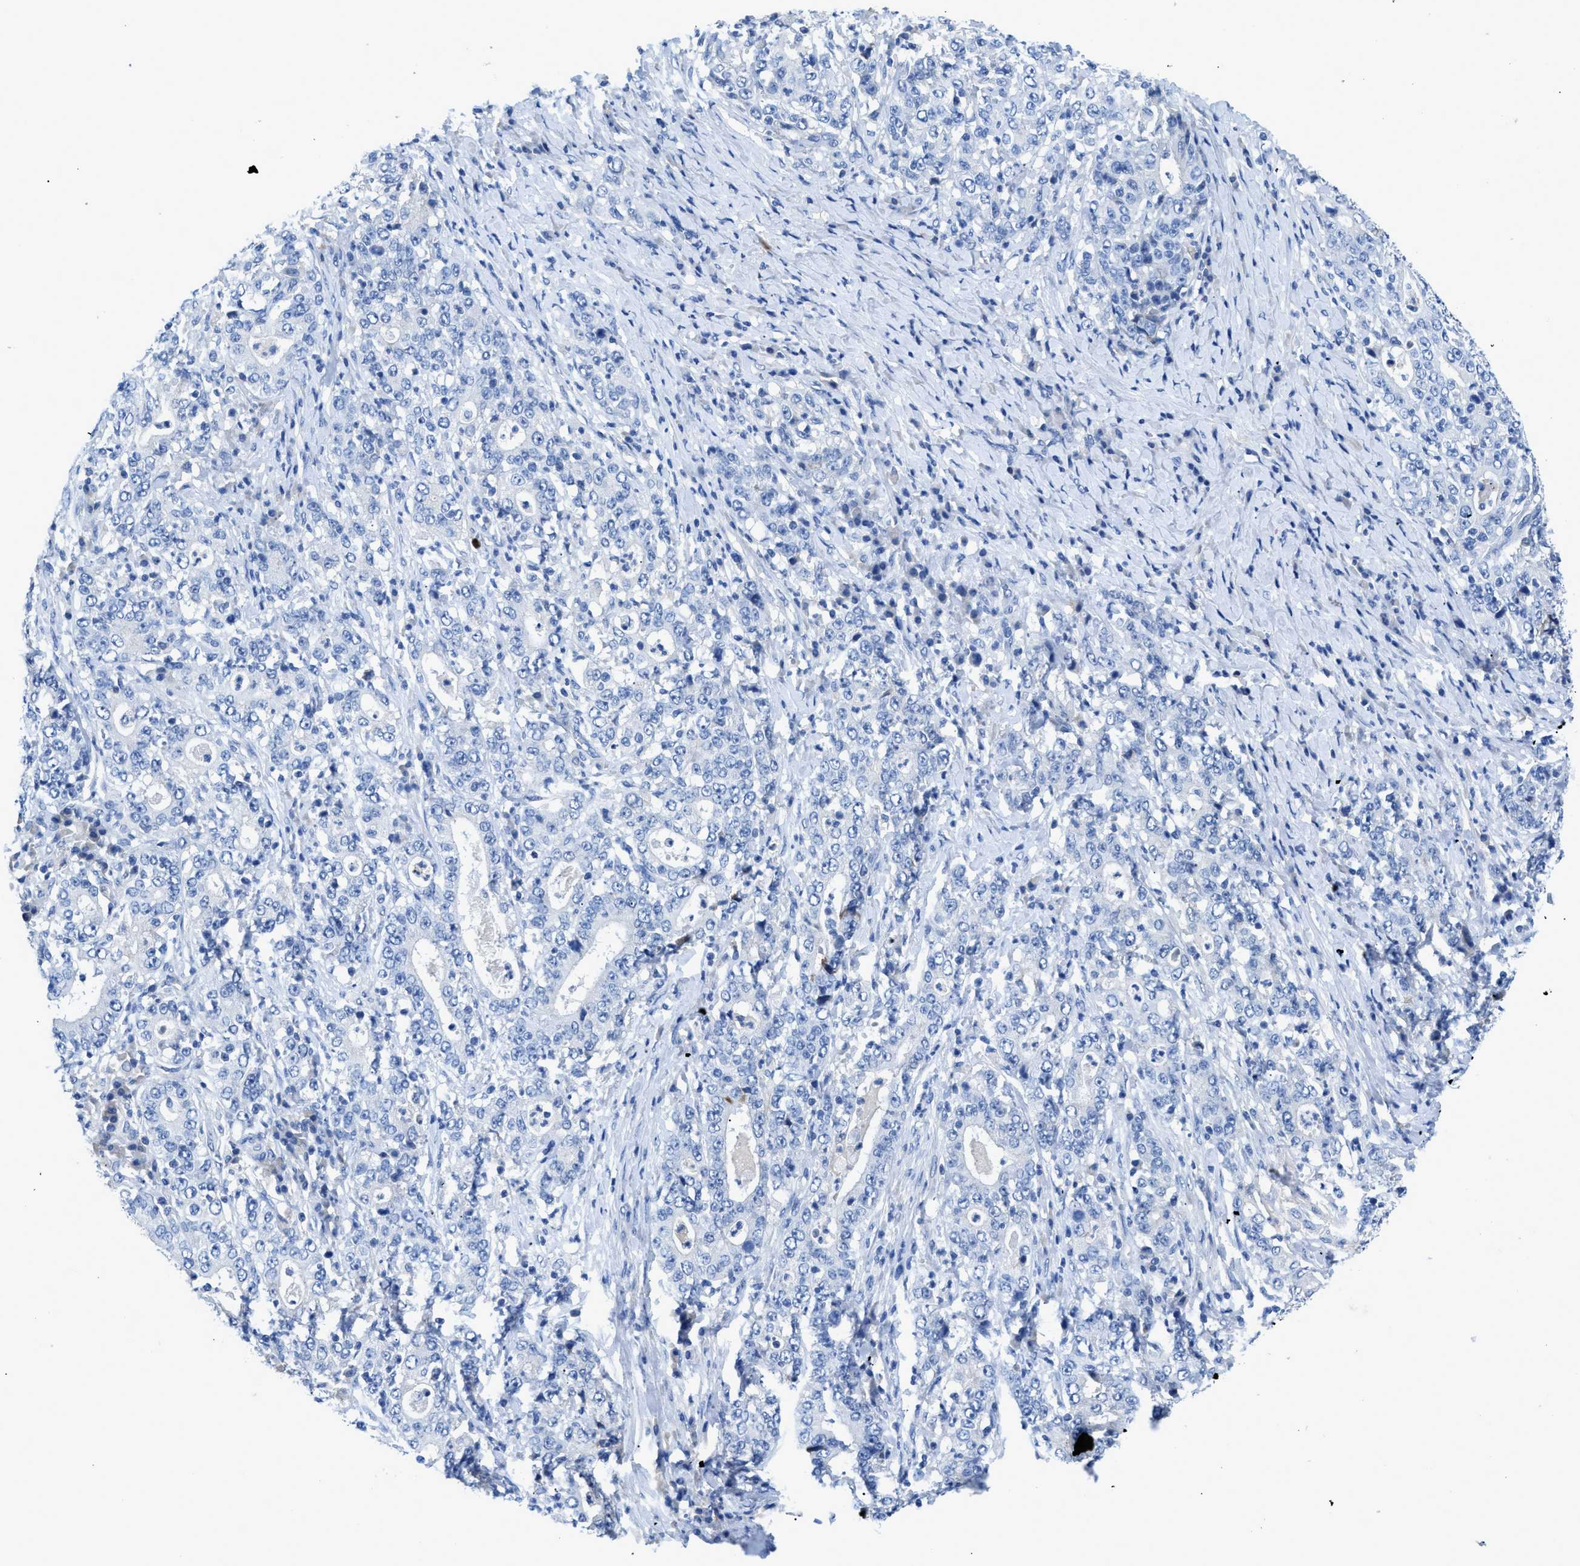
{"staining": {"intensity": "negative", "quantity": "none", "location": "none"}, "tissue": "stomach cancer", "cell_type": "Tumor cells", "image_type": "cancer", "snomed": [{"axis": "morphology", "description": "Normal tissue, NOS"}, {"axis": "morphology", "description": "Adenocarcinoma, NOS"}, {"axis": "topography", "description": "Stomach, upper"}, {"axis": "topography", "description": "Stomach"}], "caption": "Immunohistochemistry (IHC) micrograph of human stomach cancer stained for a protein (brown), which reveals no staining in tumor cells.", "gene": "SLC10A6", "patient": {"sex": "male", "age": 59}}